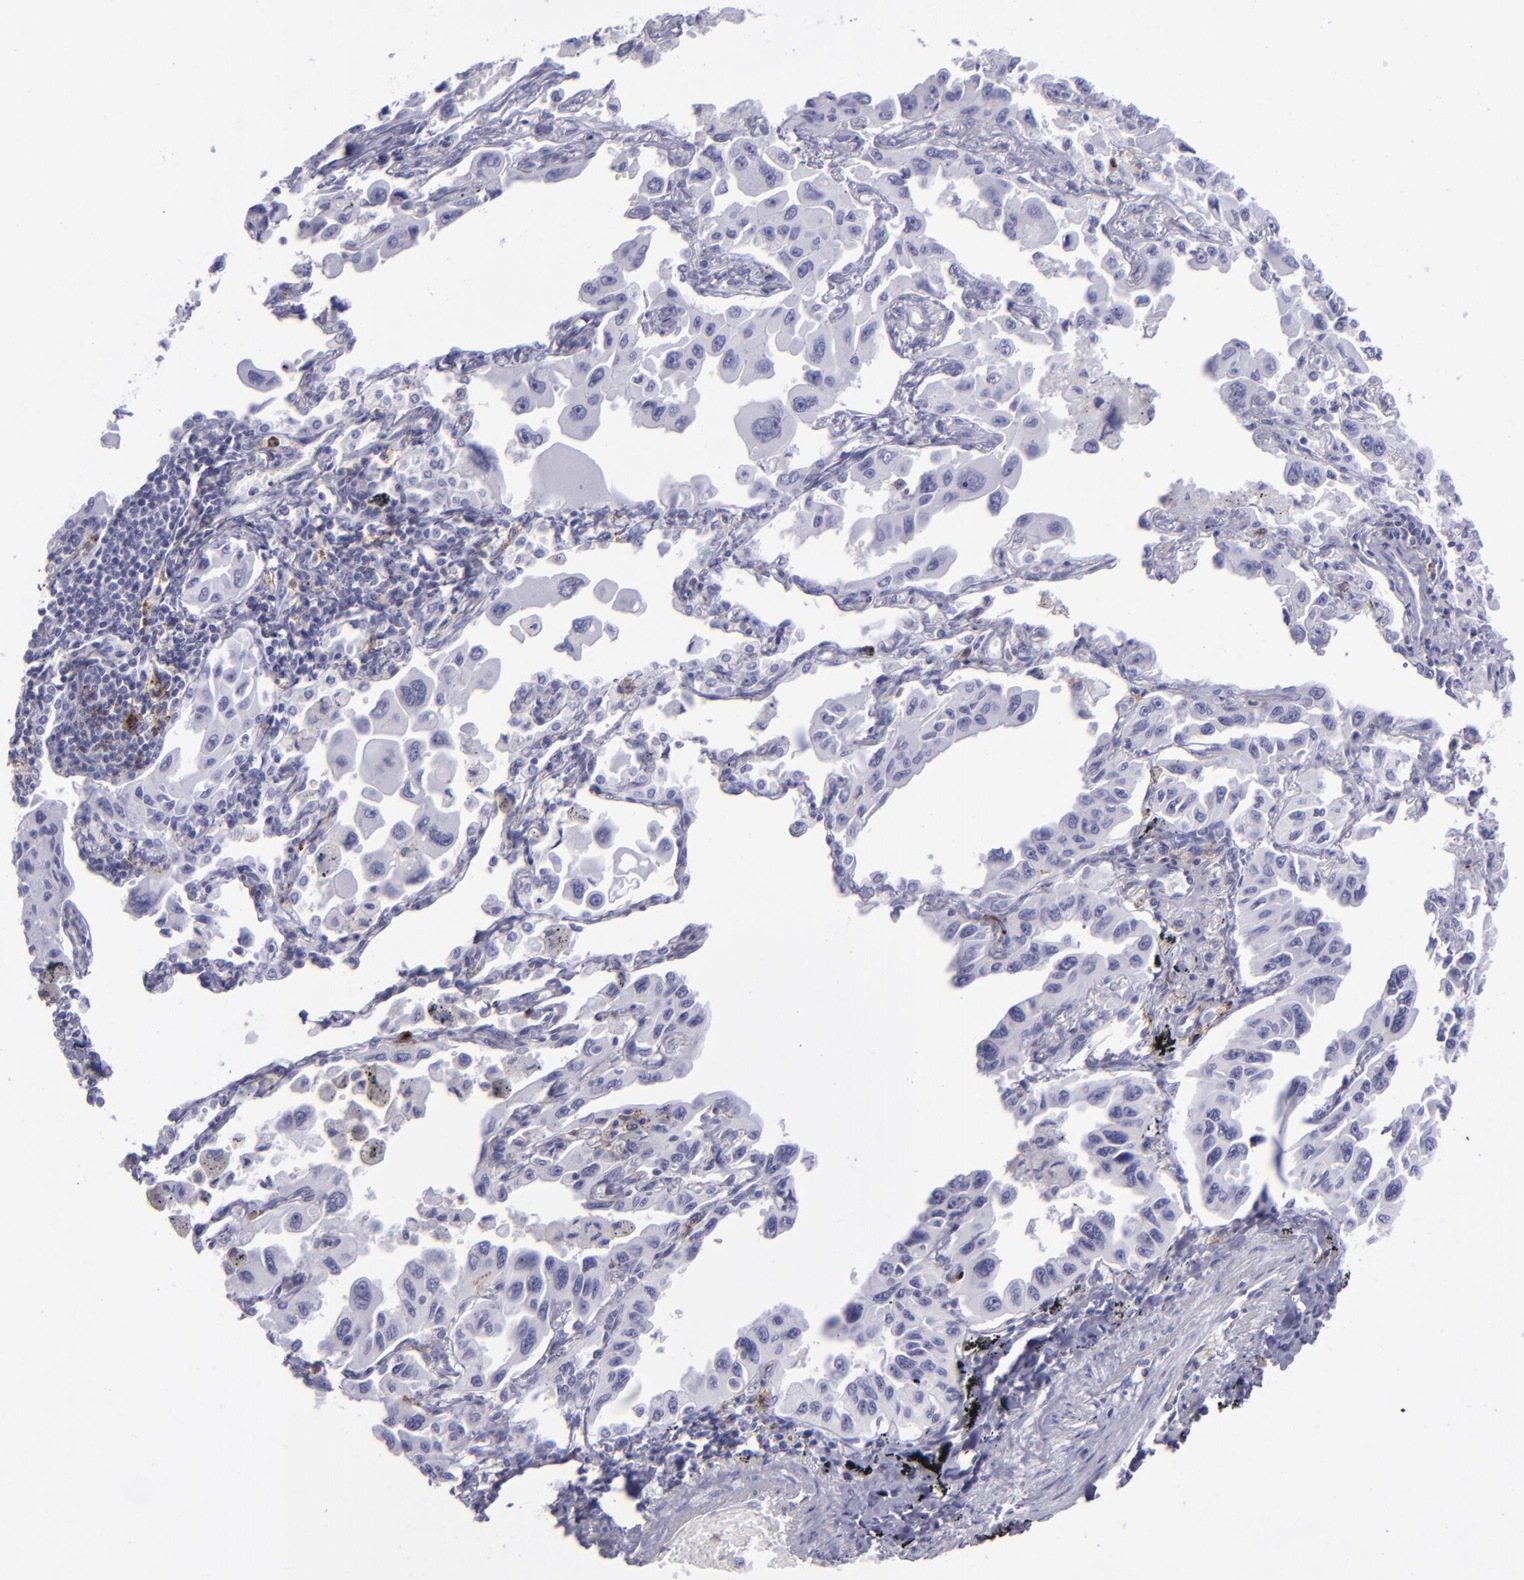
{"staining": {"intensity": "negative", "quantity": "none", "location": "none"}, "tissue": "lung cancer", "cell_type": "Tumor cells", "image_type": "cancer", "snomed": [{"axis": "morphology", "description": "Adenocarcinoma, NOS"}, {"axis": "topography", "description": "Lung"}], "caption": "Tumor cells are negative for protein expression in human lung adenocarcinoma.", "gene": "SELPLG", "patient": {"sex": "male", "age": 64}}